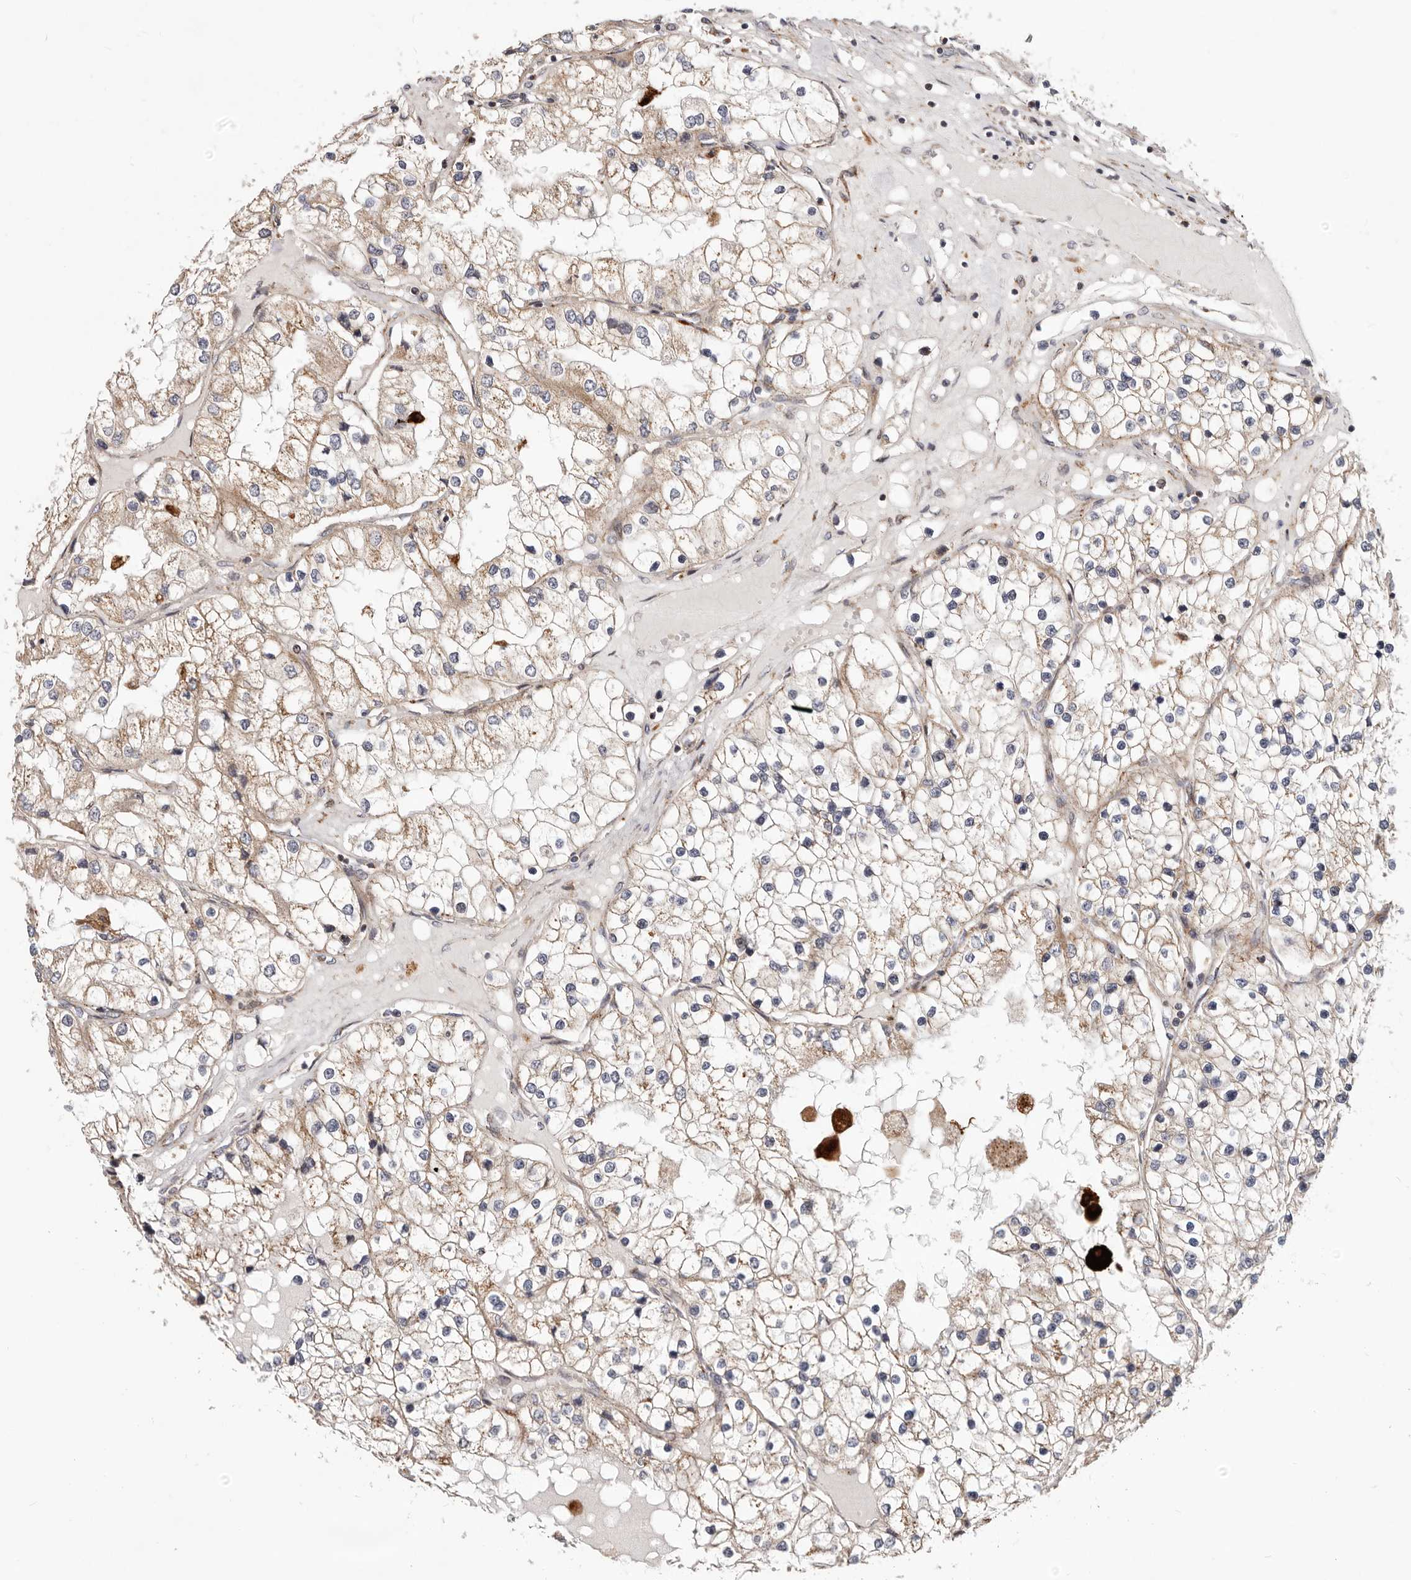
{"staining": {"intensity": "weak", "quantity": ">75%", "location": "cytoplasmic/membranous"}, "tissue": "renal cancer", "cell_type": "Tumor cells", "image_type": "cancer", "snomed": [{"axis": "morphology", "description": "Adenocarcinoma, NOS"}, {"axis": "topography", "description": "Kidney"}], "caption": "Human renal adenocarcinoma stained with a protein marker exhibits weak staining in tumor cells.", "gene": "TOR3A", "patient": {"sex": "male", "age": 68}}